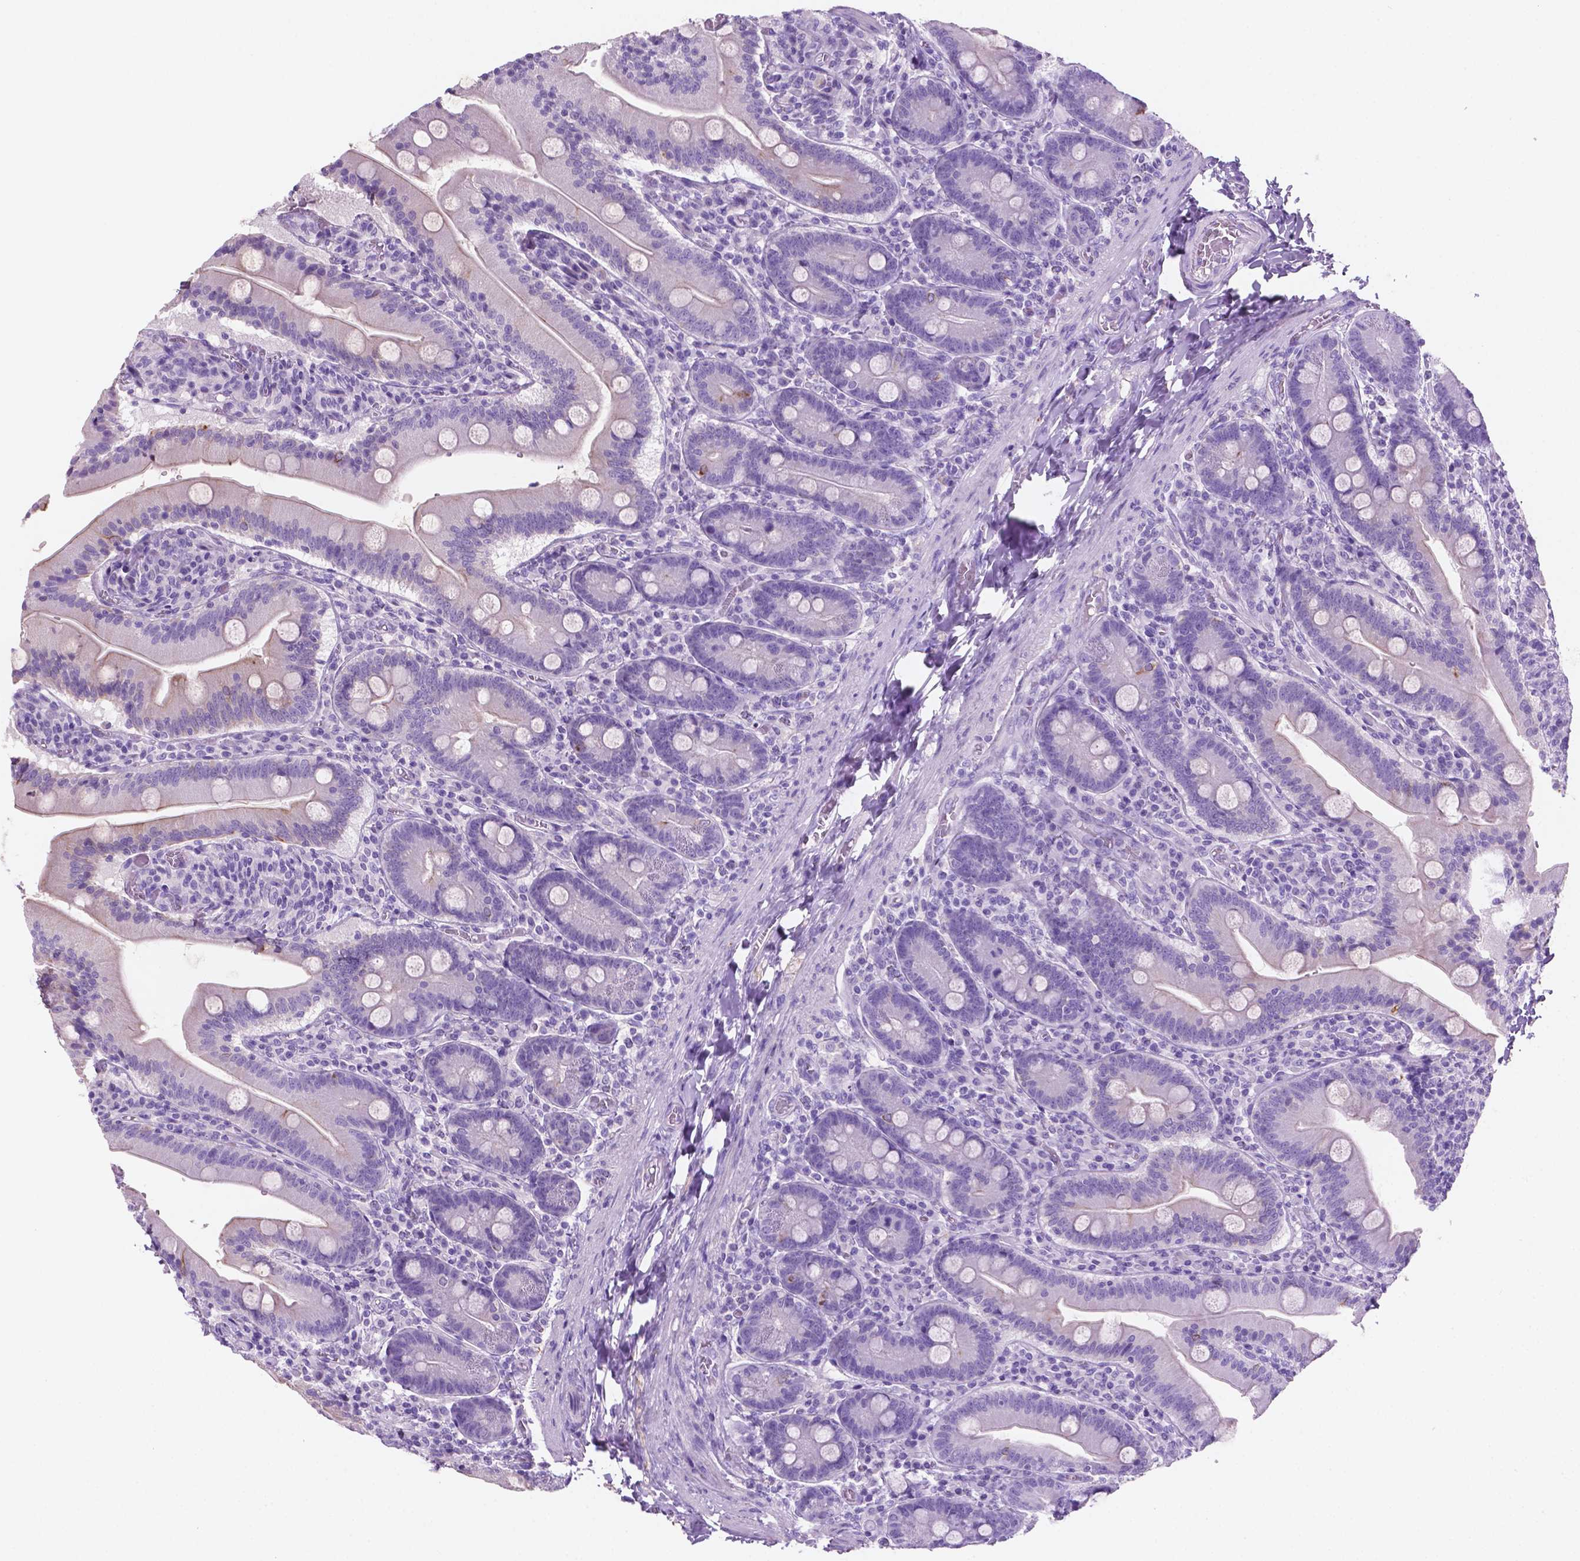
{"staining": {"intensity": "negative", "quantity": "none", "location": "none"}, "tissue": "small intestine", "cell_type": "Glandular cells", "image_type": "normal", "snomed": [{"axis": "morphology", "description": "Normal tissue, NOS"}, {"axis": "topography", "description": "Small intestine"}], "caption": "Immunohistochemistry (IHC) of normal human small intestine demonstrates no staining in glandular cells. Brightfield microscopy of IHC stained with DAB (3,3'-diaminobenzidine) (brown) and hematoxylin (blue), captured at high magnification.", "gene": "POU4F1", "patient": {"sex": "male", "age": 37}}